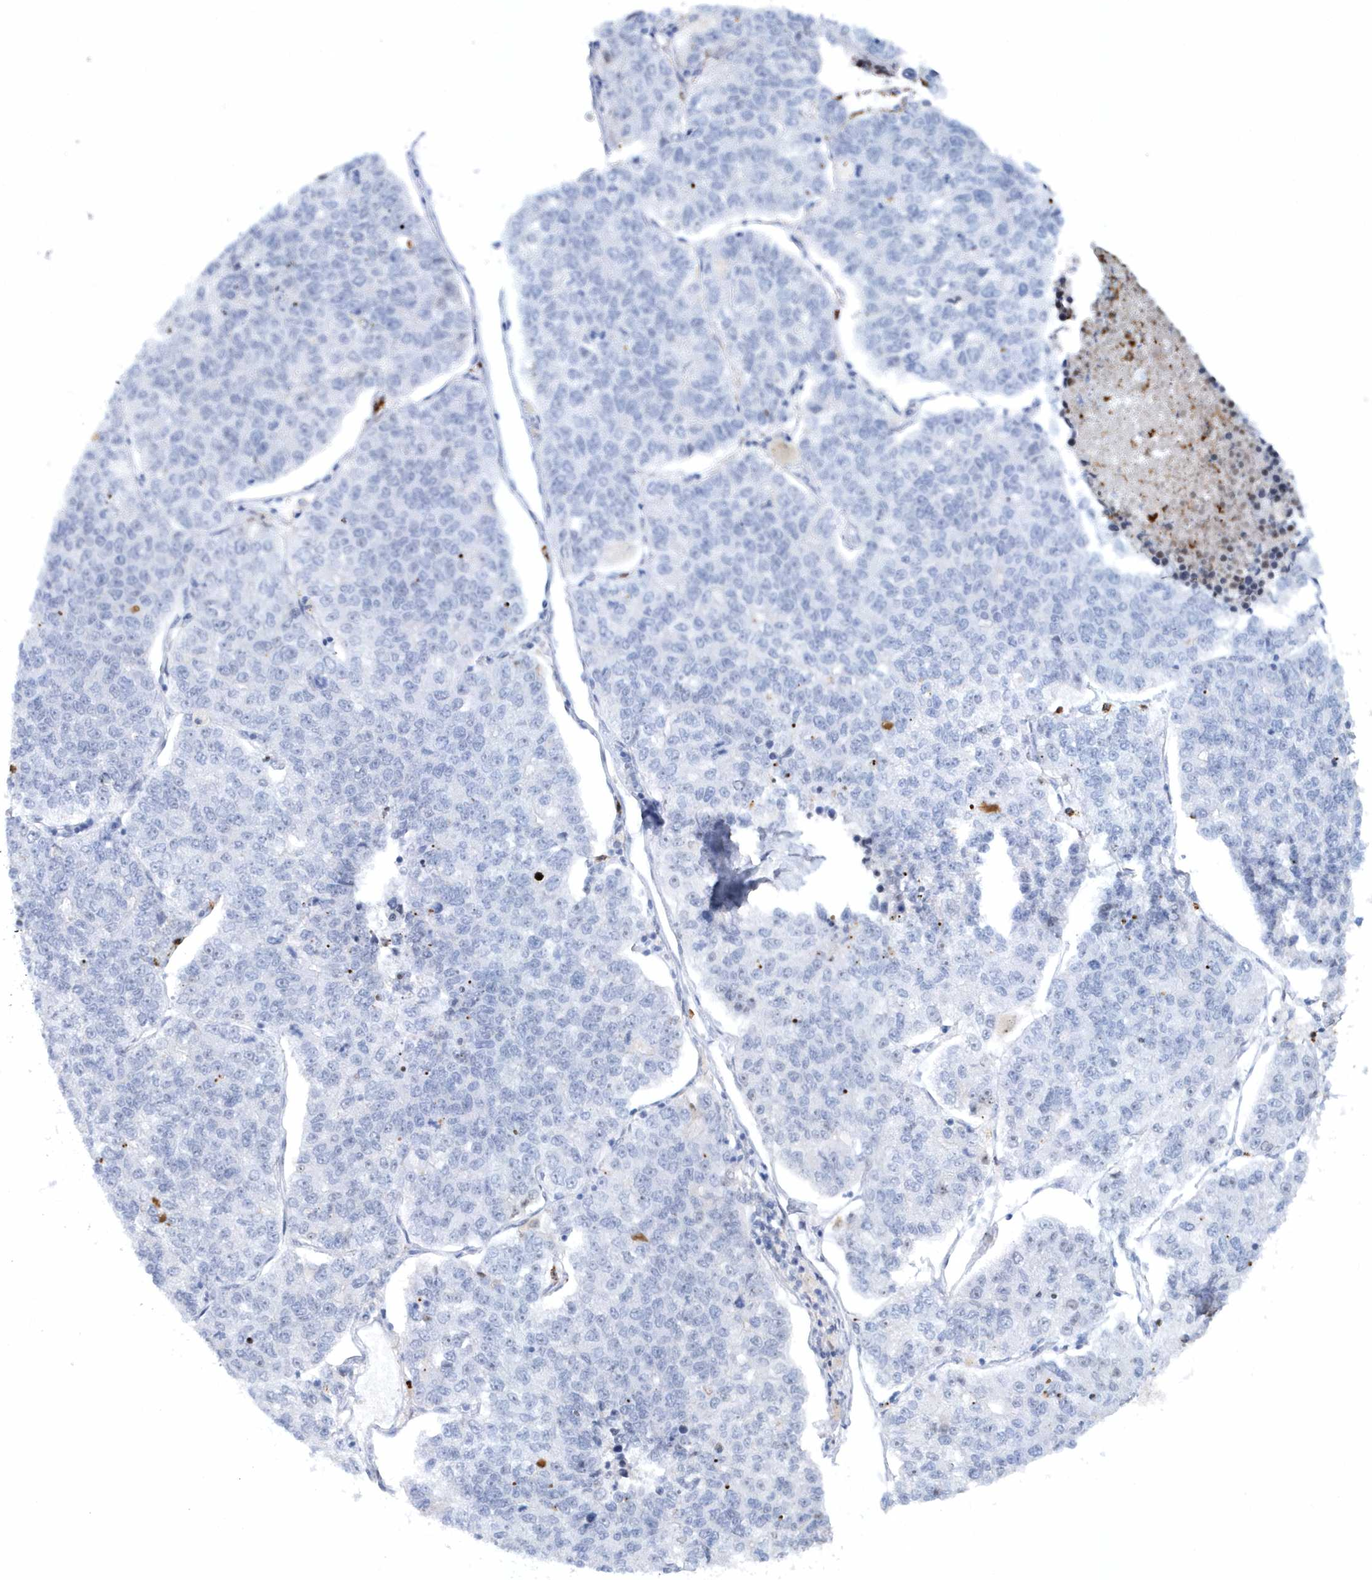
{"staining": {"intensity": "negative", "quantity": "none", "location": "none"}, "tissue": "lung cancer", "cell_type": "Tumor cells", "image_type": "cancer", "snomed": [{"axis": "morphology", "description": "Adenocarcinoma, NOS"}, {"axis": "topography", "description": "Lung"}], "caption": "Tumor cells show no significant protein expression in lung cancer (adenocarcinoma). The staining is performed using DAB brown chromogen with nuclei counter-stained in using hematoxylin.", "gene": "ASCL4", "patient": {"sex": "male", "age": 49}}